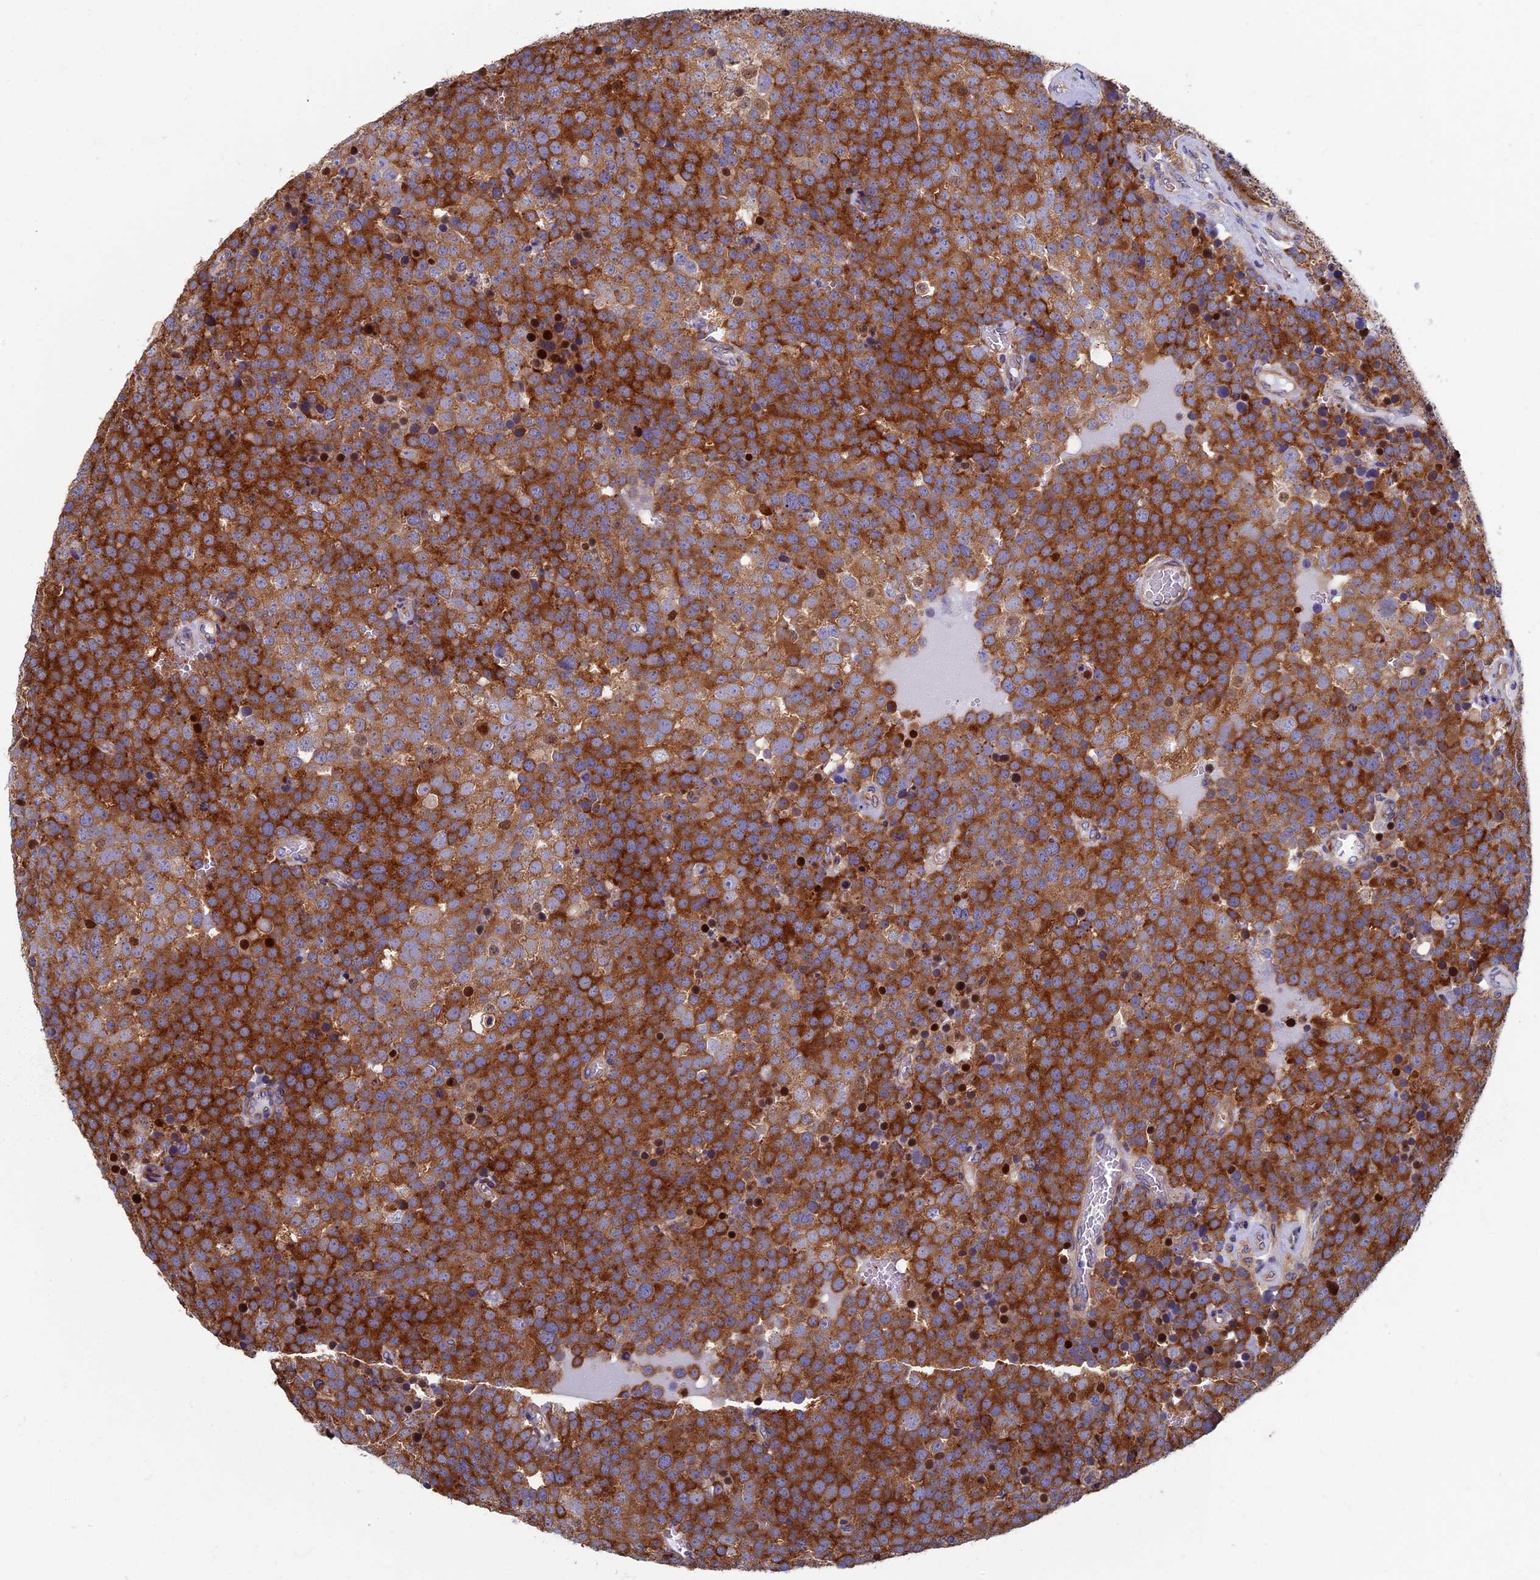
{"staining": {"intensity": "strong", "quantity": ">75%", "location": "cytoplasmic/membranous"}, "tissue": "testis cancer", "cell_type": "Tumor cells", "image_type": "cancer", "snomed": [{"axis": "morphology", "description": "Seminoma, NOS"}, {"axis": "topography", "description": "Testis"}], "caption": "Immunohistochemistry (IHC) image of neoplastic tissue: human seminoma (testis) stained using immunohistochemistry exhibits high levels of strong protein expression localized specifically in the cytoplasmic/membranous of tumor cells, appearing as a cytoplasmic/membranous brown color.", "gene": "YBX1", "patient": {"sex": "male", "age": 71}}